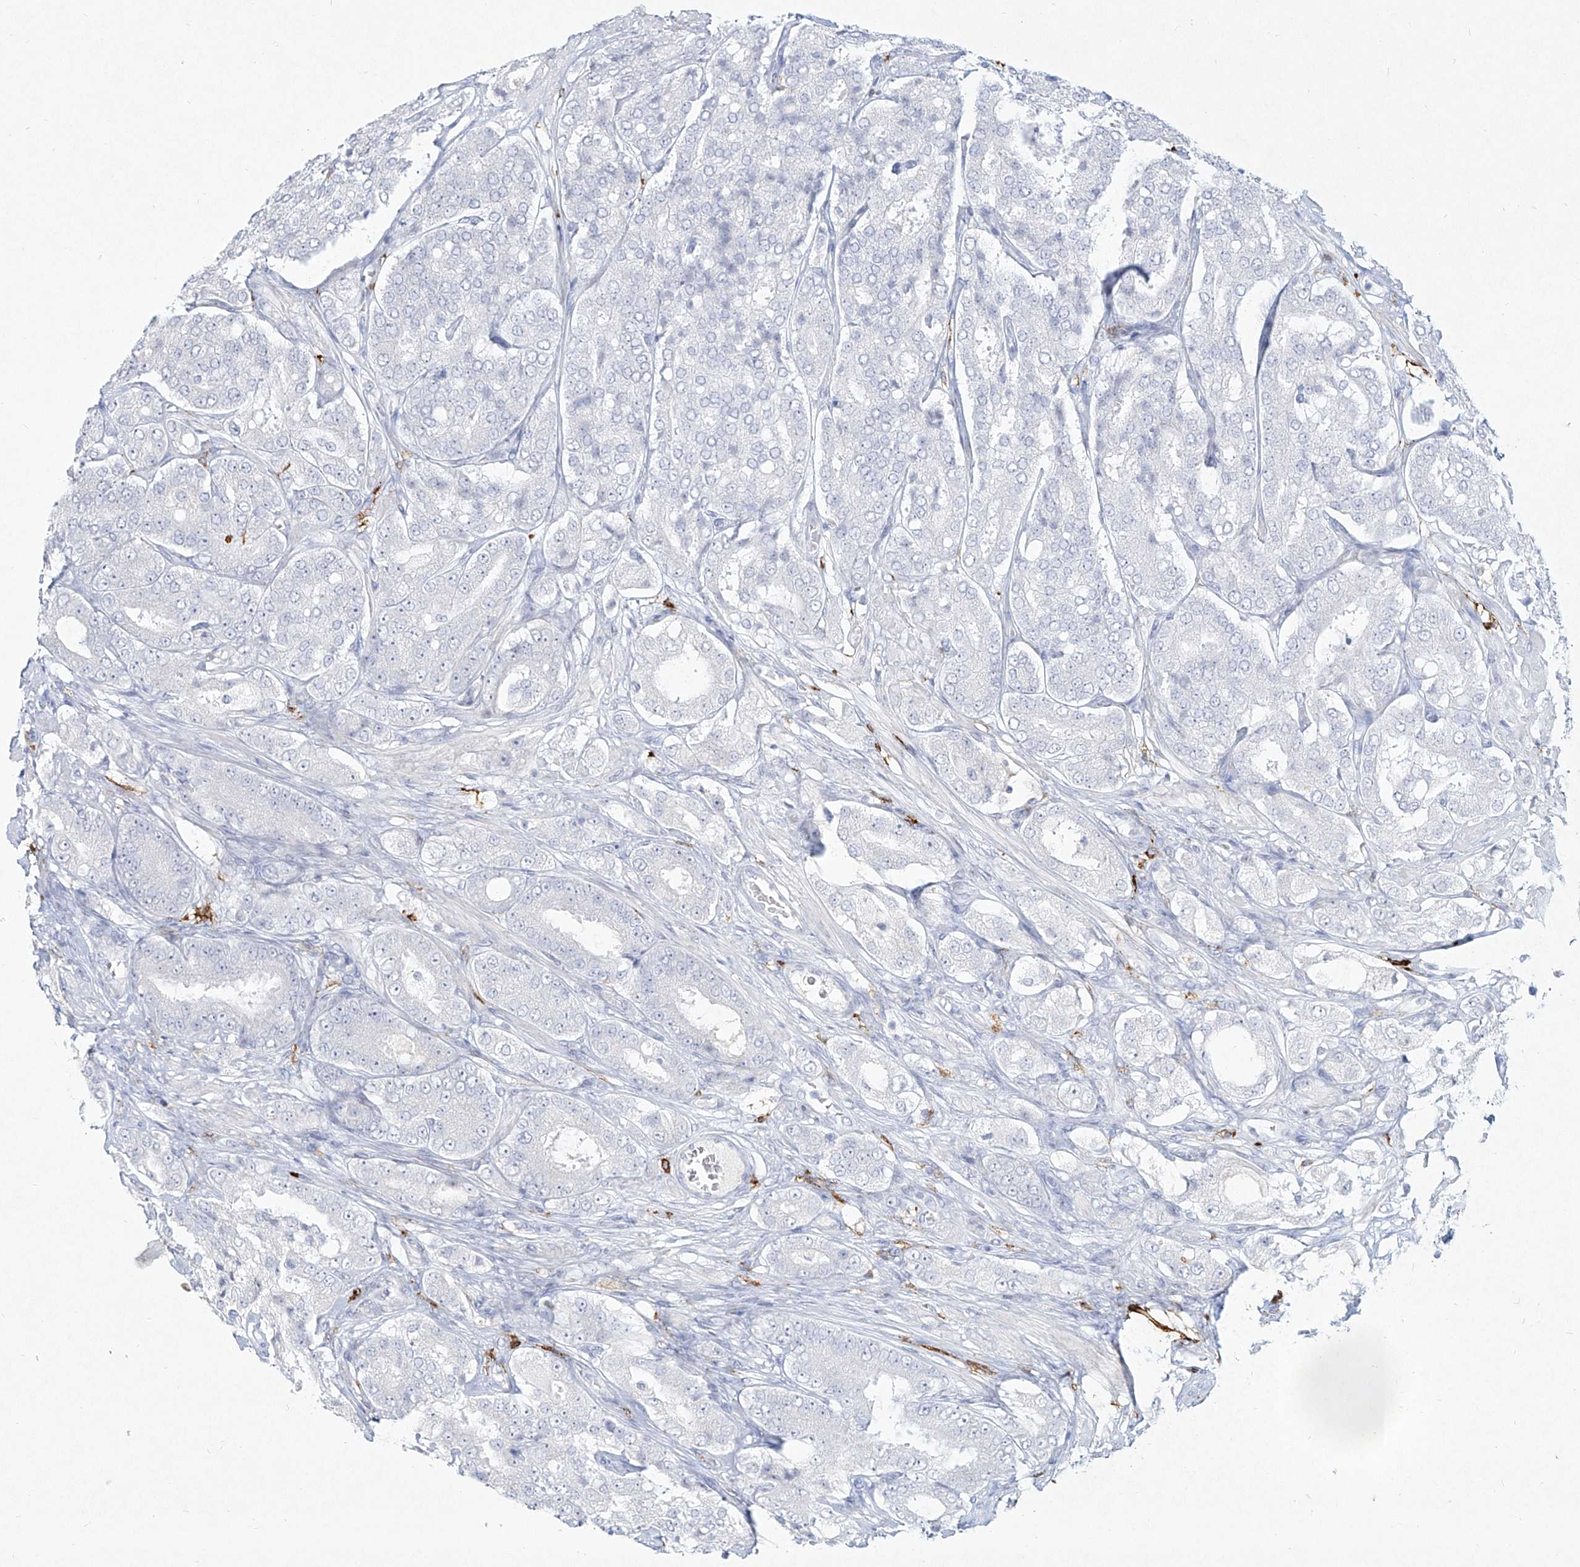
{"staining": {"intensity": "negative", "quantity": "none", "location": "none"}, "tissue": "prostate cancer", "cell_type": "Tumor cells", "image_type": "cancer", "snomed": [{"axis": "morphology", "description": "Adenocarcinoma, High grade"}, {"axis": "topography", "description": "Prostate"}], "caption": "The image displays no significant positivity in tumor cells of high-grade adenocarcinoma (prostate).", "gene": "CD209", "patient": {"sex": "male", "age": 65}}